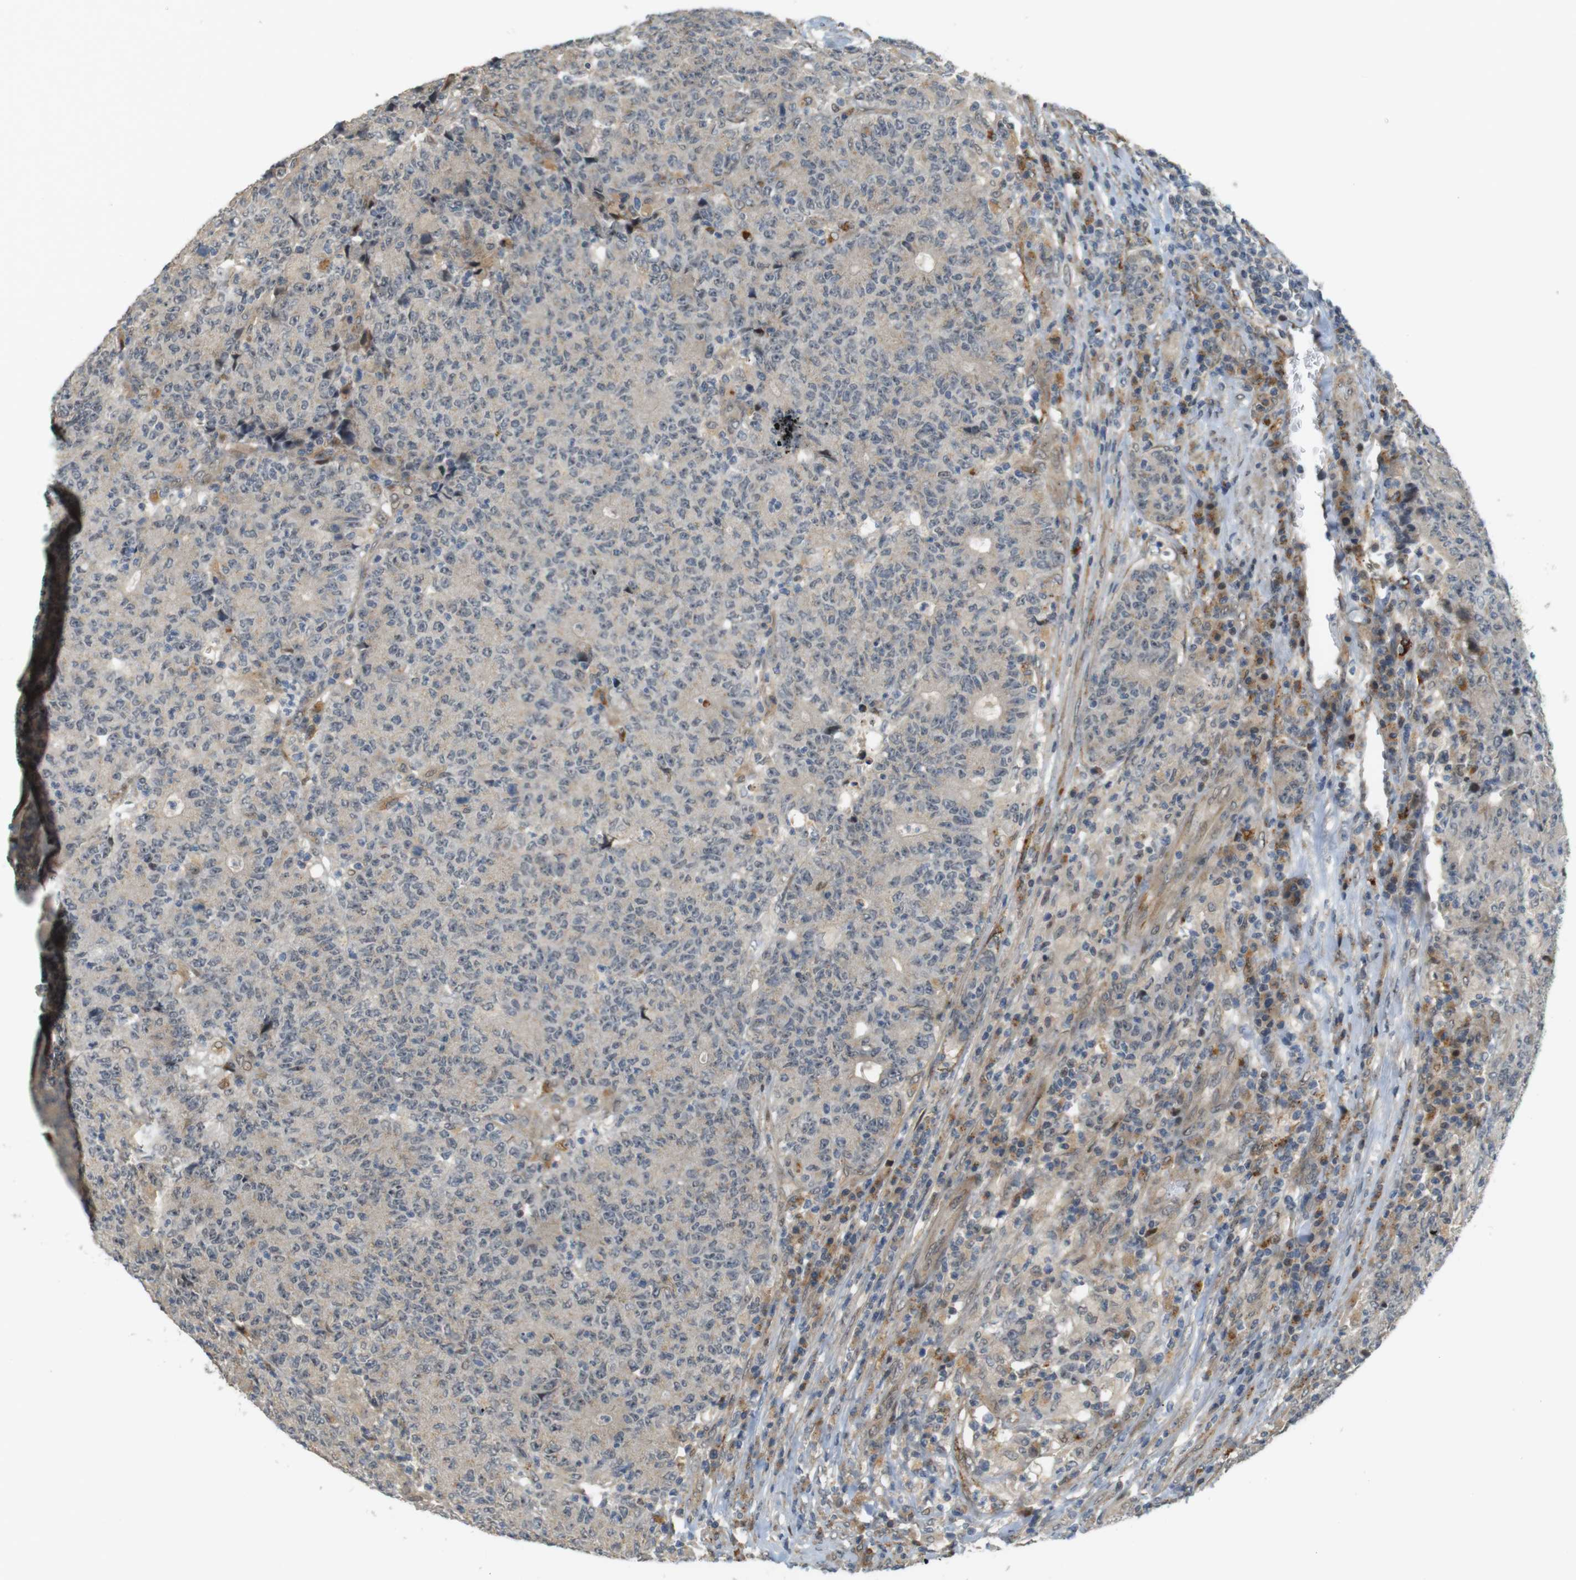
{"staining": {"intensity": "weak", "quantity": "25%-75%", "location": "cytoplasmic/membranous"}, "tissue": "colorectal cancer", "cell_type": "Tumor cells", "image_type": "cancer", "snomed": [{"axis": "morphology", "description": "Normal tissue, NOS"}, {"axis": "morphology", "description": "Adenocarcinoma, NOS"}, {"axis": "topography", "description": "Colon"}], "caption": "The photomicrograph reveals immunohistochemical staining of adenocarcinoma (colorectal). There is weak cytoplasmic/membranous positivity is present in about 25%-75% of tumor cells. The protein is stained brown, and the nuclei are stained in blue (DAB (3,3'-diaminobenzidine) IHC with brightfield microscopy, high magnification).", "gene": "TSPAN9", "patient": {"sex": "female", "age": 75}}